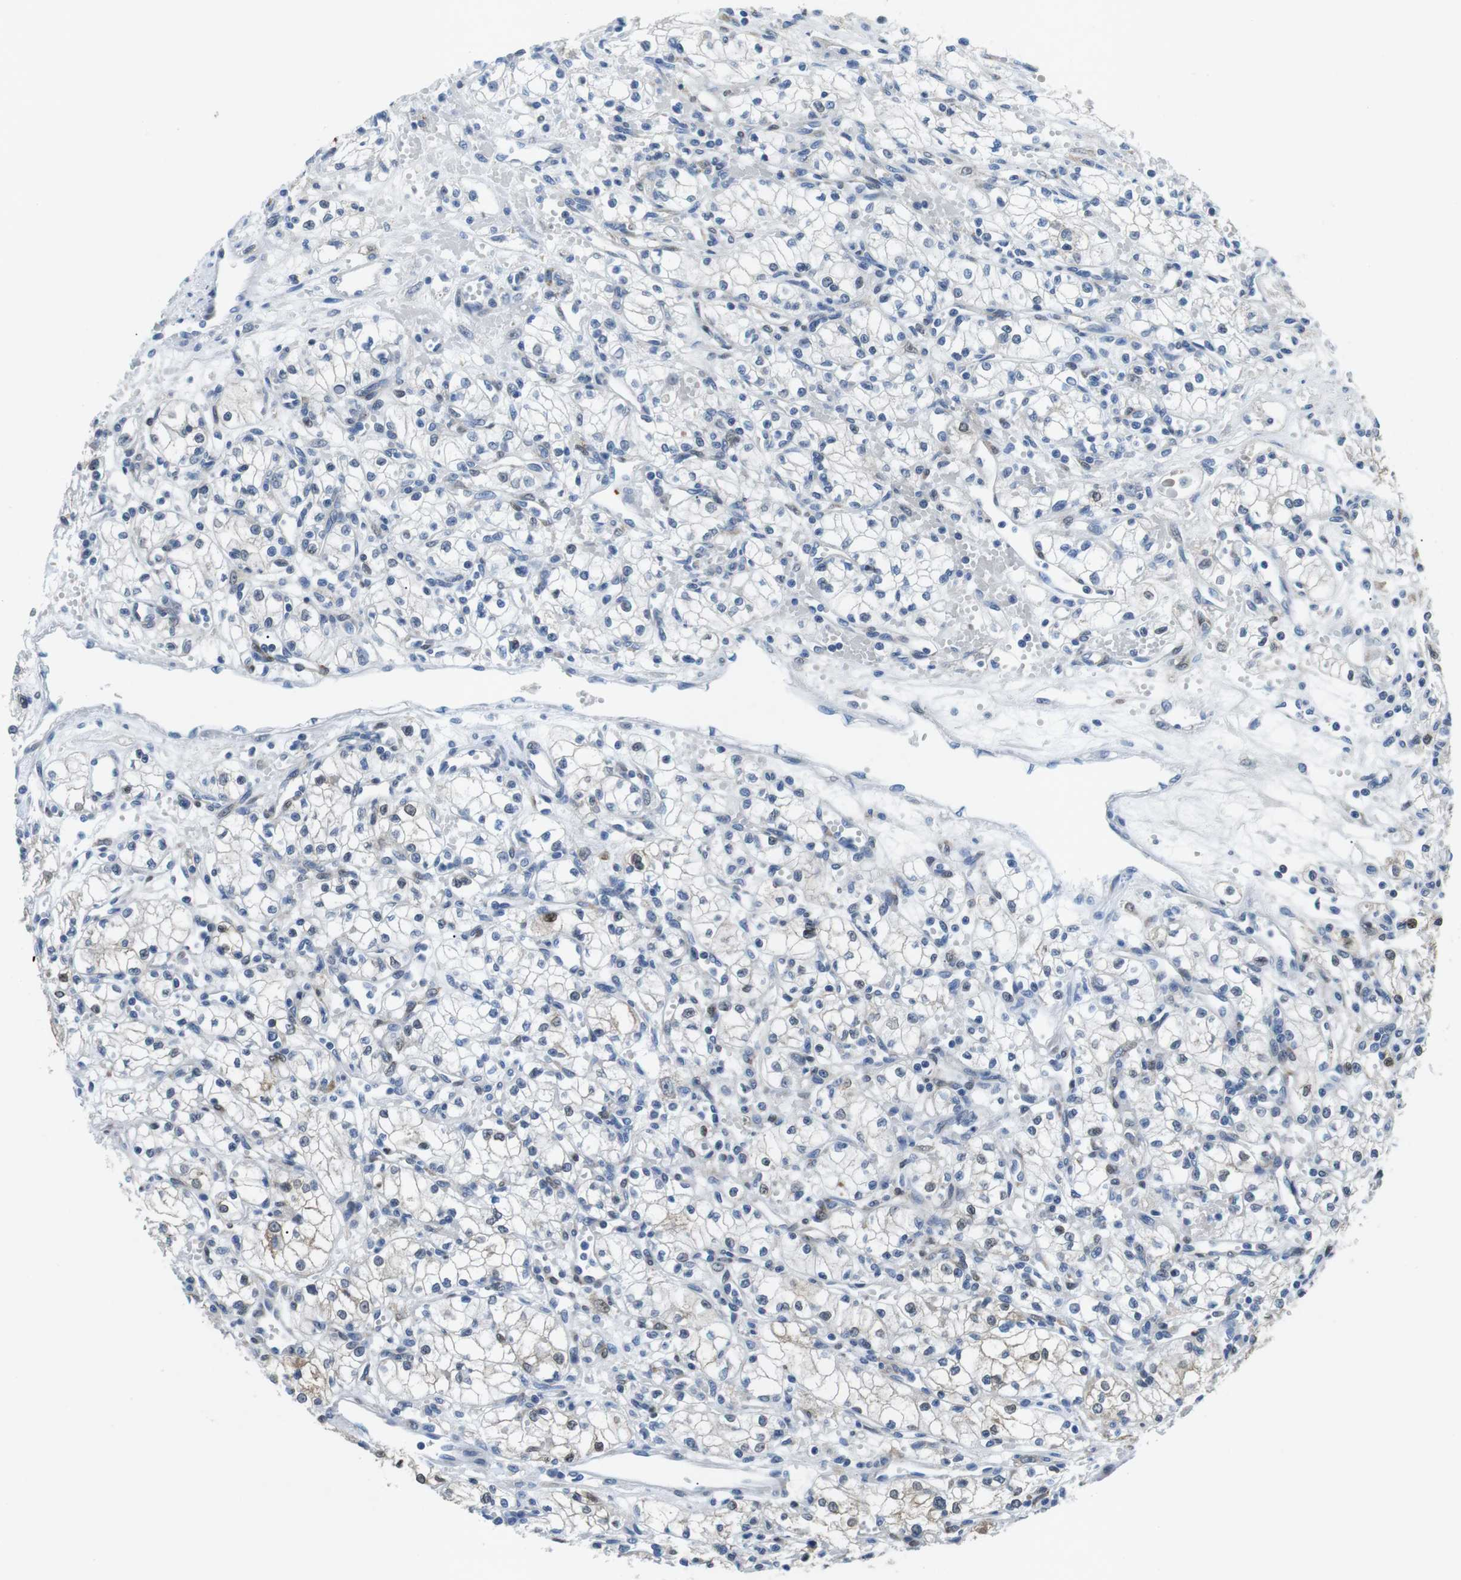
{"staining": {"intensity": "weak", "quantity": "<25%", "location": "cytoplasmic/membranous,nuclear"}, "tissue": "renal cancer", "cell_type": "Tumor cells", "image_type": "cancer", "snomed": [{"axis": "morphology", "description": "Normal tissue, NOS"}, {"axis": "morphology", "description": "Adenocarcinoma, NOS"}, {"axis": "topography", "description": "Kidney"}], "caption": "DAB immunohistochemical staining of human renal cancer exhibits no significant positivity in tumor cells.", "gene": "PHLDA1", "patient": {"sex": "male", "age": 59}}